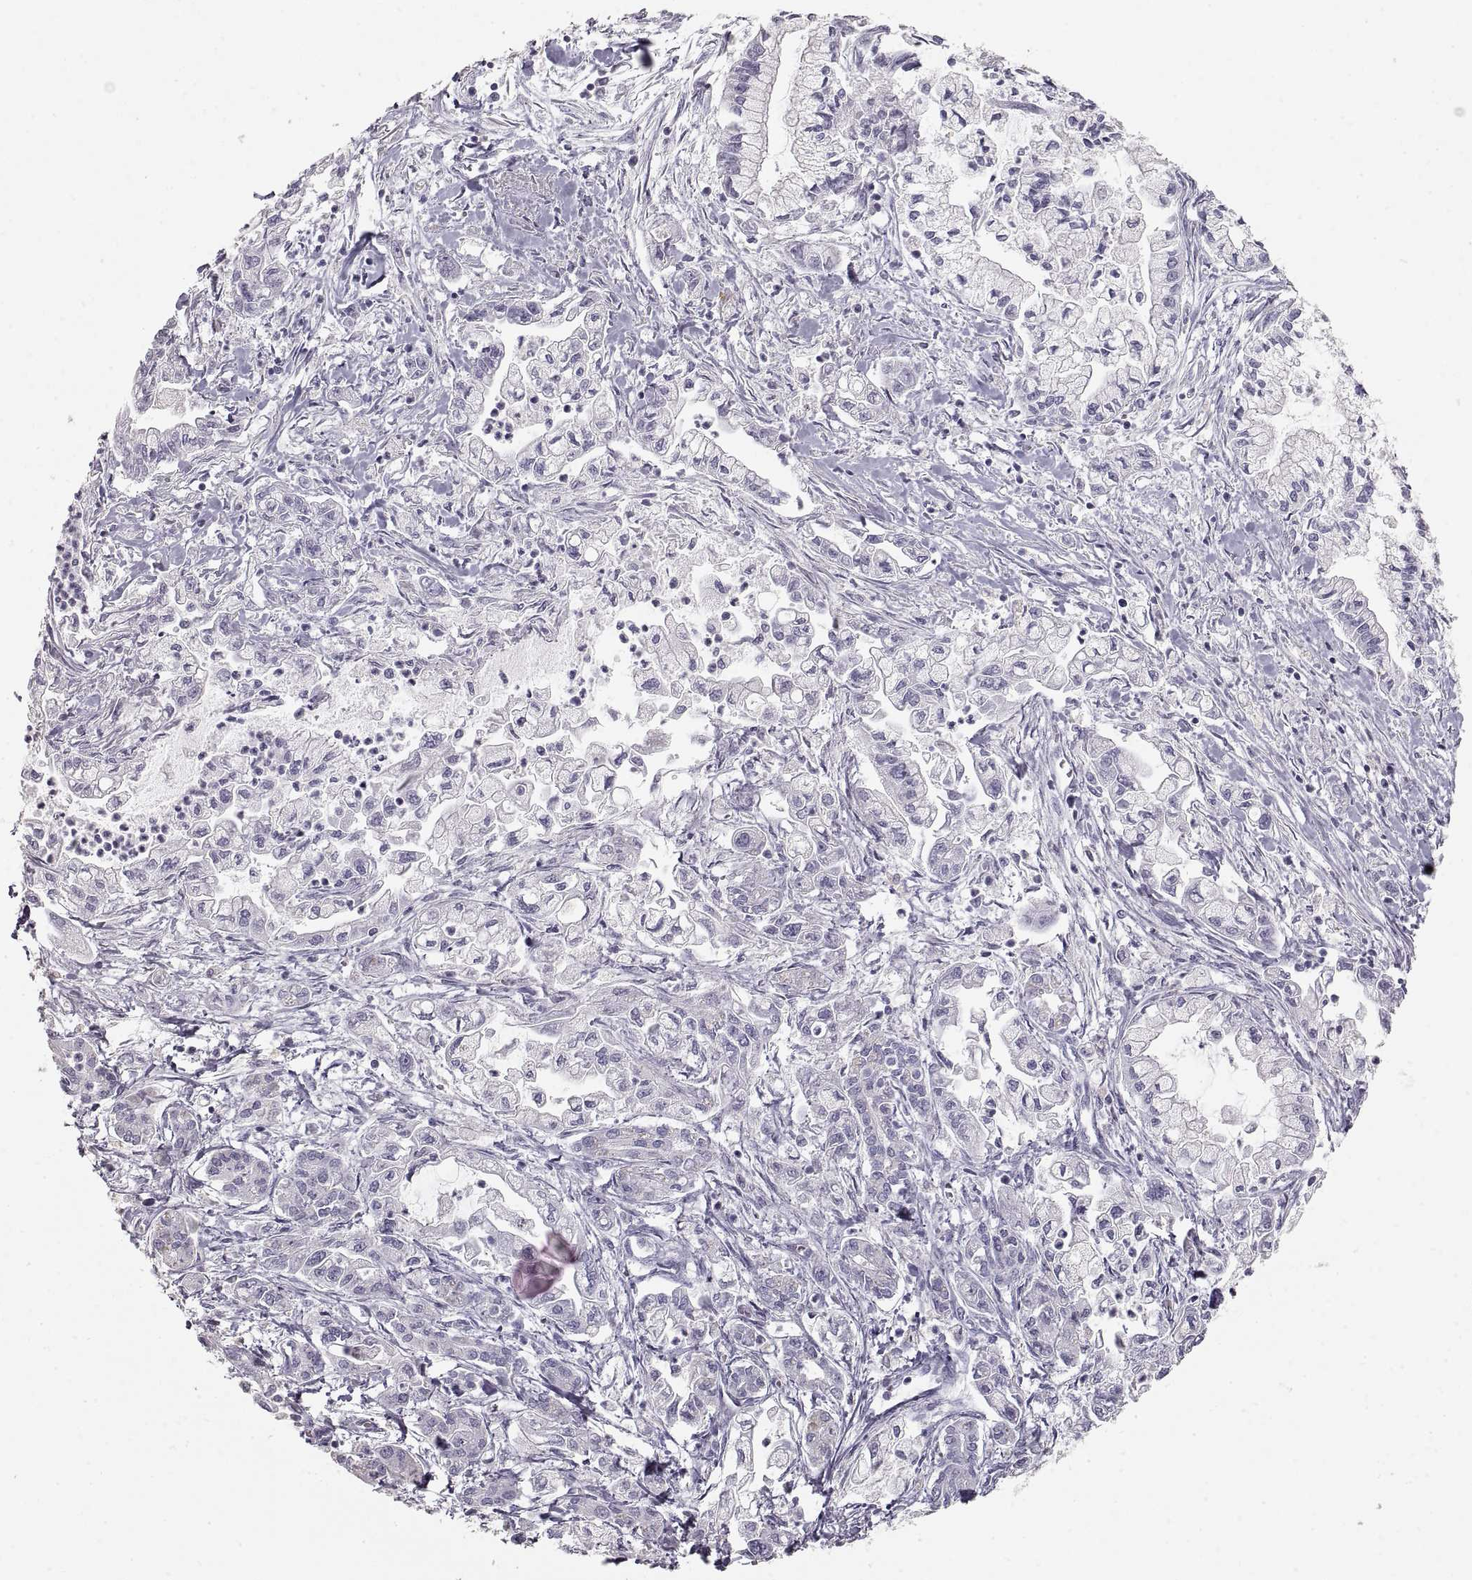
{"staining": {"intensity": "negative", "quantity": "none", "location": "none"}, "tissue": "pancreatic cancer", "cell_type": "Tumor cells", "image_type": "cancer", "snomed": [{"axis": "morphology", "description": "Adenocarcinoma, NOS"}, {"axis": "topography", "description": "Pancreas"}], "caption": "IHC photomicrograph of human pancreatic adenocarcinoma stained for a protein (brown), which reveals no positivity in tumor cells. (Immunohistochemistry (ihc), brightfield microscopy, high magnification).", "gene": "ZP3", "patient": {"sex": "male", "age": 54}}